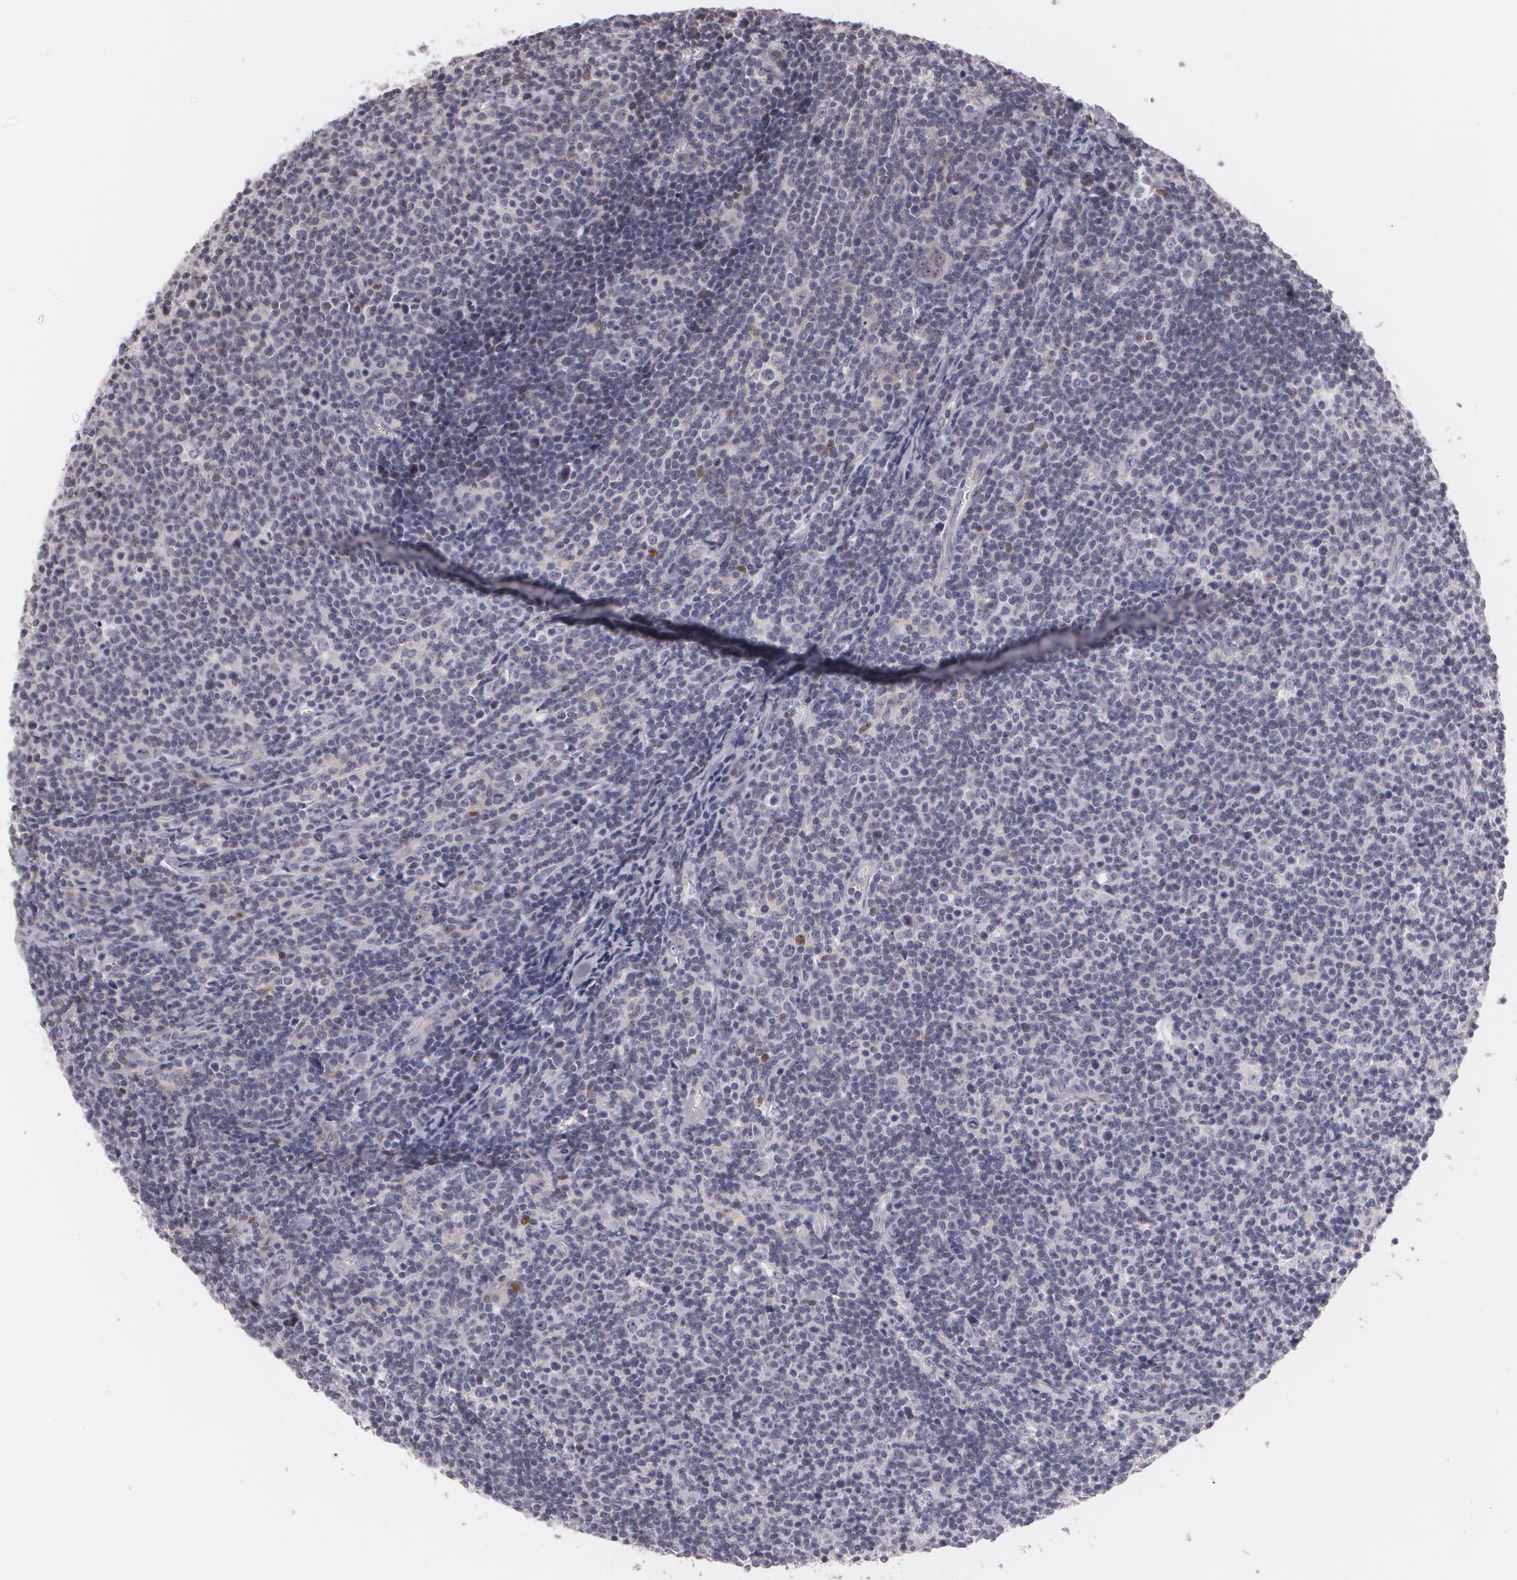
{"staining": {"intensity": "negative", "quantity": "none", "location": "none"}, "tissue": "lymphoma", "cell_type": "Tumor cells", "image_type": "cancer", "snomed": [{"axis": "morphology", "description": "Malignant lymphoma, non-Hodgkin's type, Low grade"}, {"axis": "topography", "description": "Lymph node"}], "caption": "Tumor cells are negative for protein expression in human malignant lymphoma, non-Hodgkin's type (low-grade).", "gene": "ZBTB16", "patient": {"sex": "male", "age": 74}}